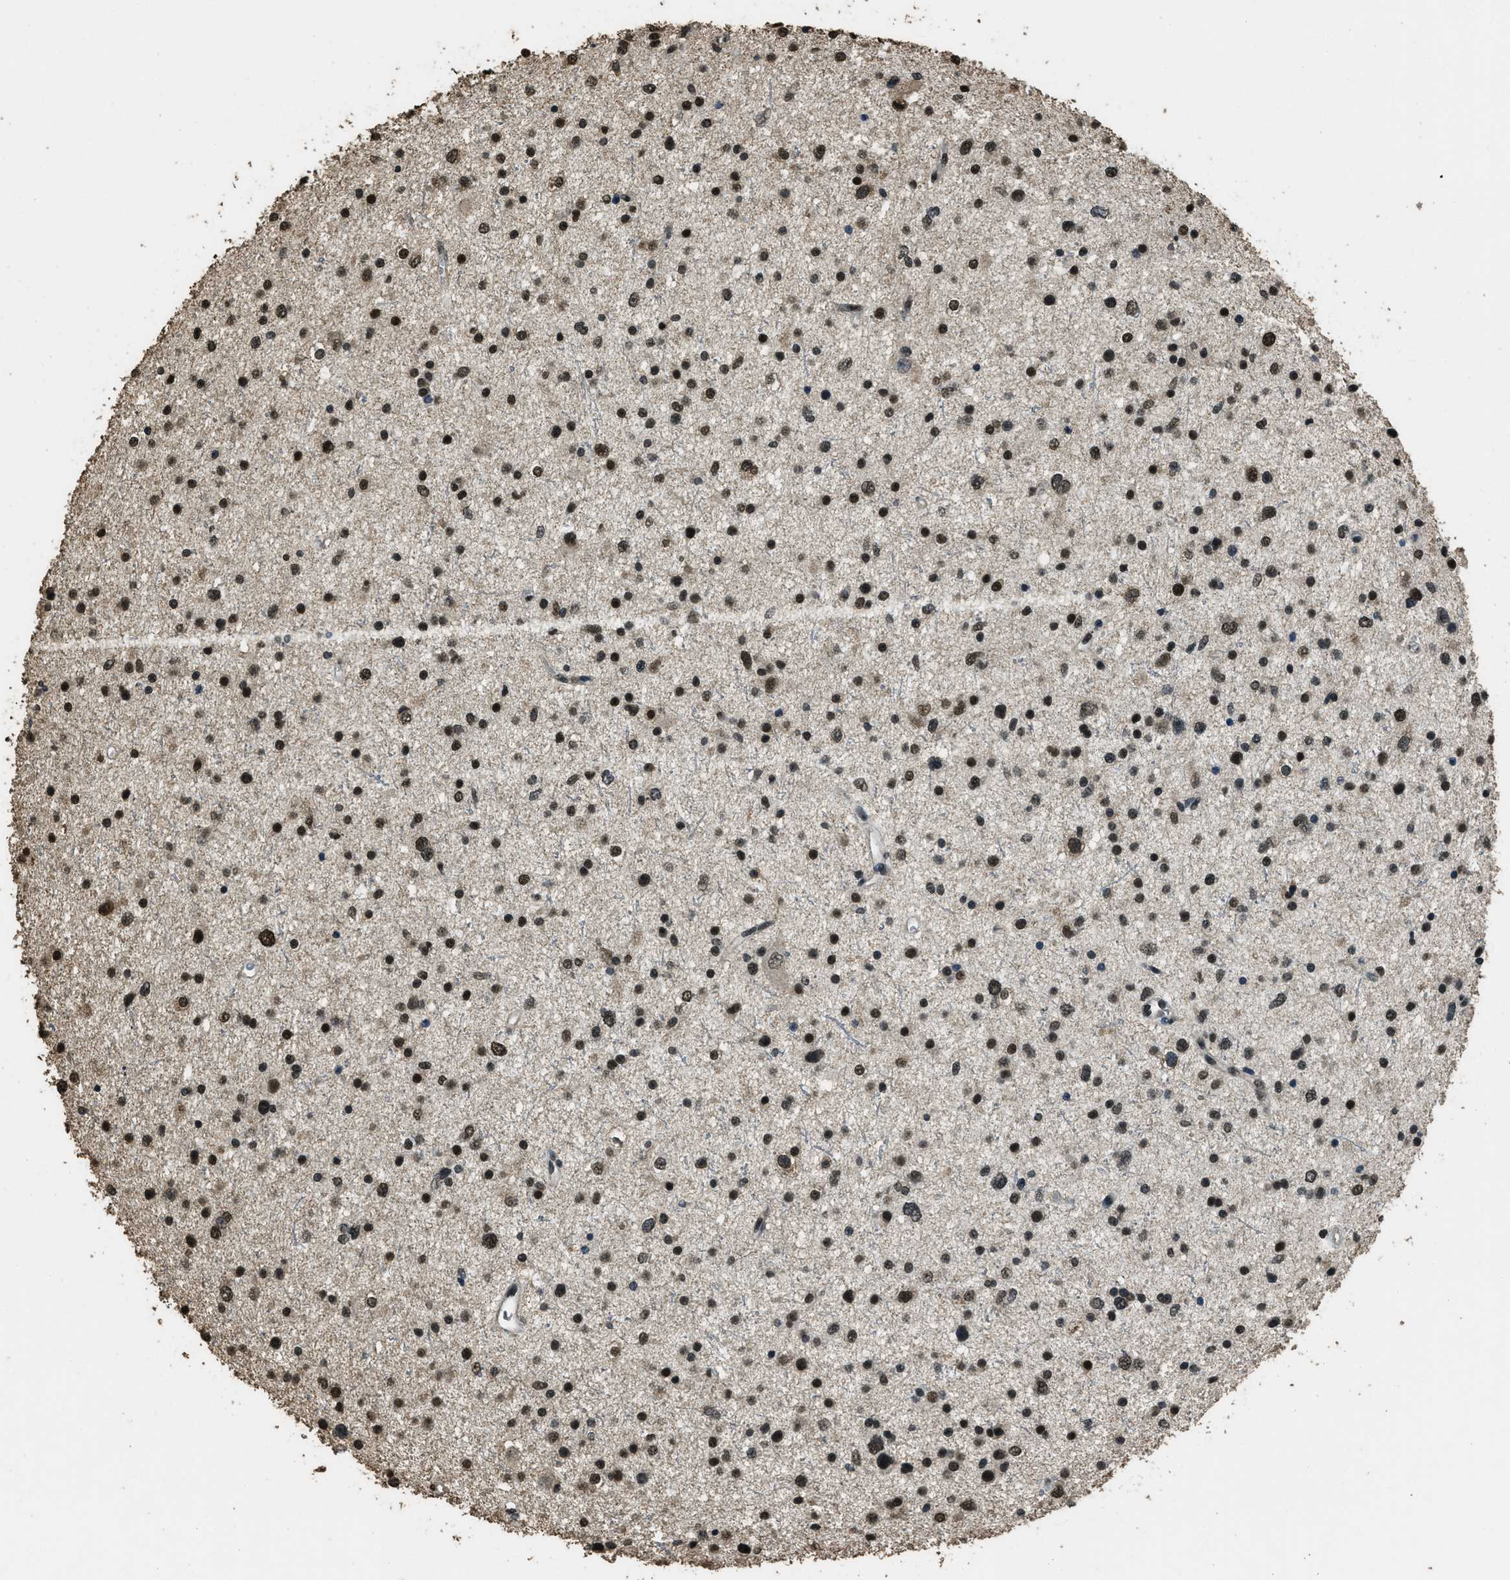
{"staining": {"intensity": "strong", "quantity": ">75%", "location": "nuclear"}, "tissue": "glioma", "cell_type": "Tumor cells", "image_type": "cancer", "snomed": [{"axis": "morphology", "description": "Glioma, malignant, Low grade"}, {"axis": "topography", "description": "Brain"}], "caption": "Immunohistochemistry (IHC) of human malignant glioma (low-grade) reveals high levels of strong nuclear positivity in approximately >75% of tumor cells.", "gene": "MYB", "patient": {"sex": "female", "age": 37}}